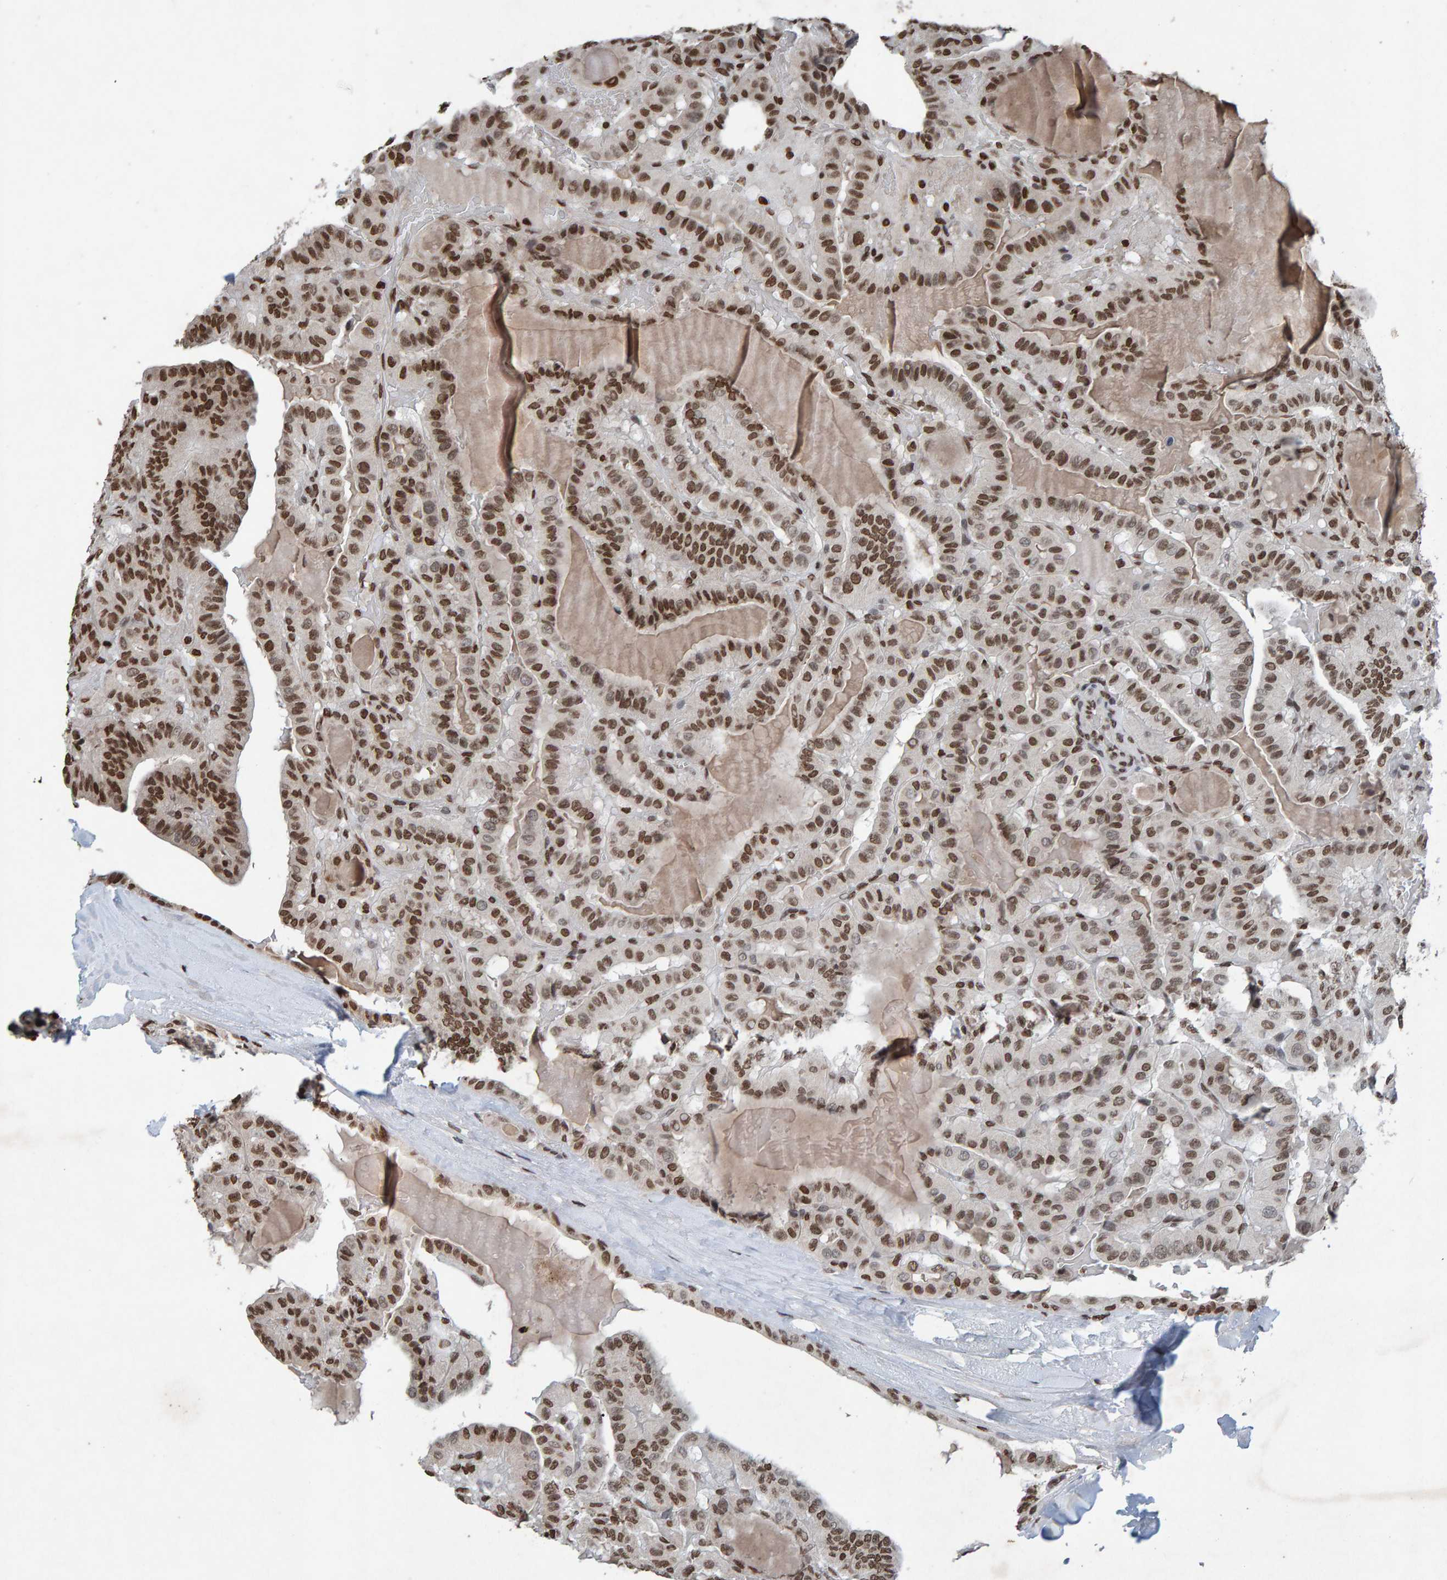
{"staining": {"intensity": "strong", "quantity": "25%-75%", "location": "nuclear"}, "tissue": "thyroid cancer", "cell_type": "Tumor cells", "image_type": "cancer", "snomed": [{"axis": "morphology", "description": "Papillary adenocarcinoma, NOS"}, {"axis": "topography", "description": "Thyroid gland"}], "caption": "A micrograph of human thyroid cancer stained for a protein reveals strong nuclear brown staining in tumor cells.", "gene": "H2AZ1", "patient": {"sex": "male", "age": 77}}